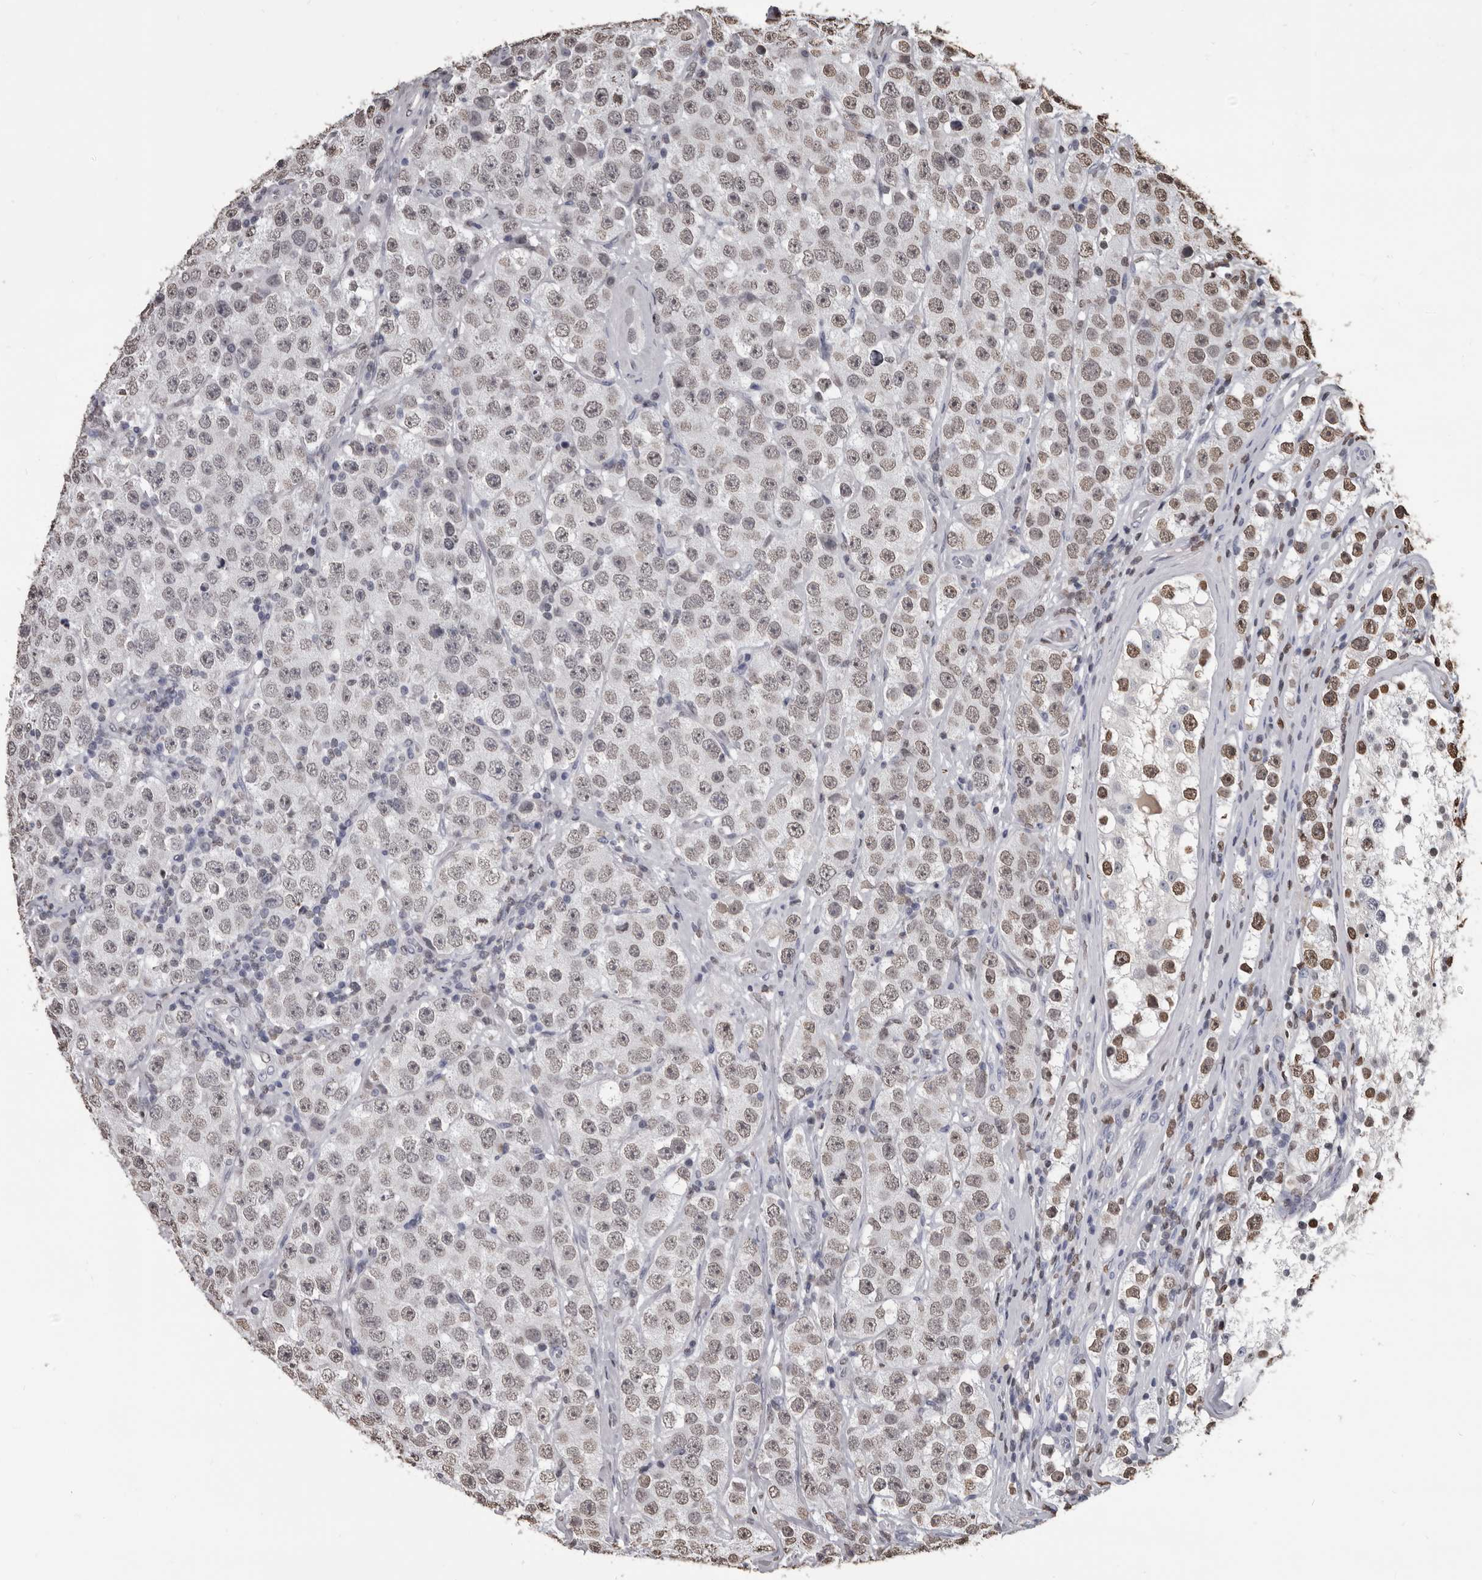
{"staining": {"intensity": "weak", "quantity": ">75%", "location": "nuclear"}, "tissue": "testis cancer", "cell_type": "Tumor cells", "image_type": "cancer", "snomed": [{"axis": "morphology", "description": "Seminoma, NOS"}, {"axis": "morphology", "description": "Carcinoma, Embryonal, NOS"}, {"axis": "topography", "description": "Testis"}], "caption": "Protein expression analysis of testis cancer shows weak nuclear positivity in approximately >75% of tumor cells. The protein of interest is stained brown, and the nuclei are stained in blue (DAB (3,3'-diaminobenzidine) IHC with brightfield microscopy, high magnification).", "gene": "AHR", "patient": {"sex": "male", "age": 28}}